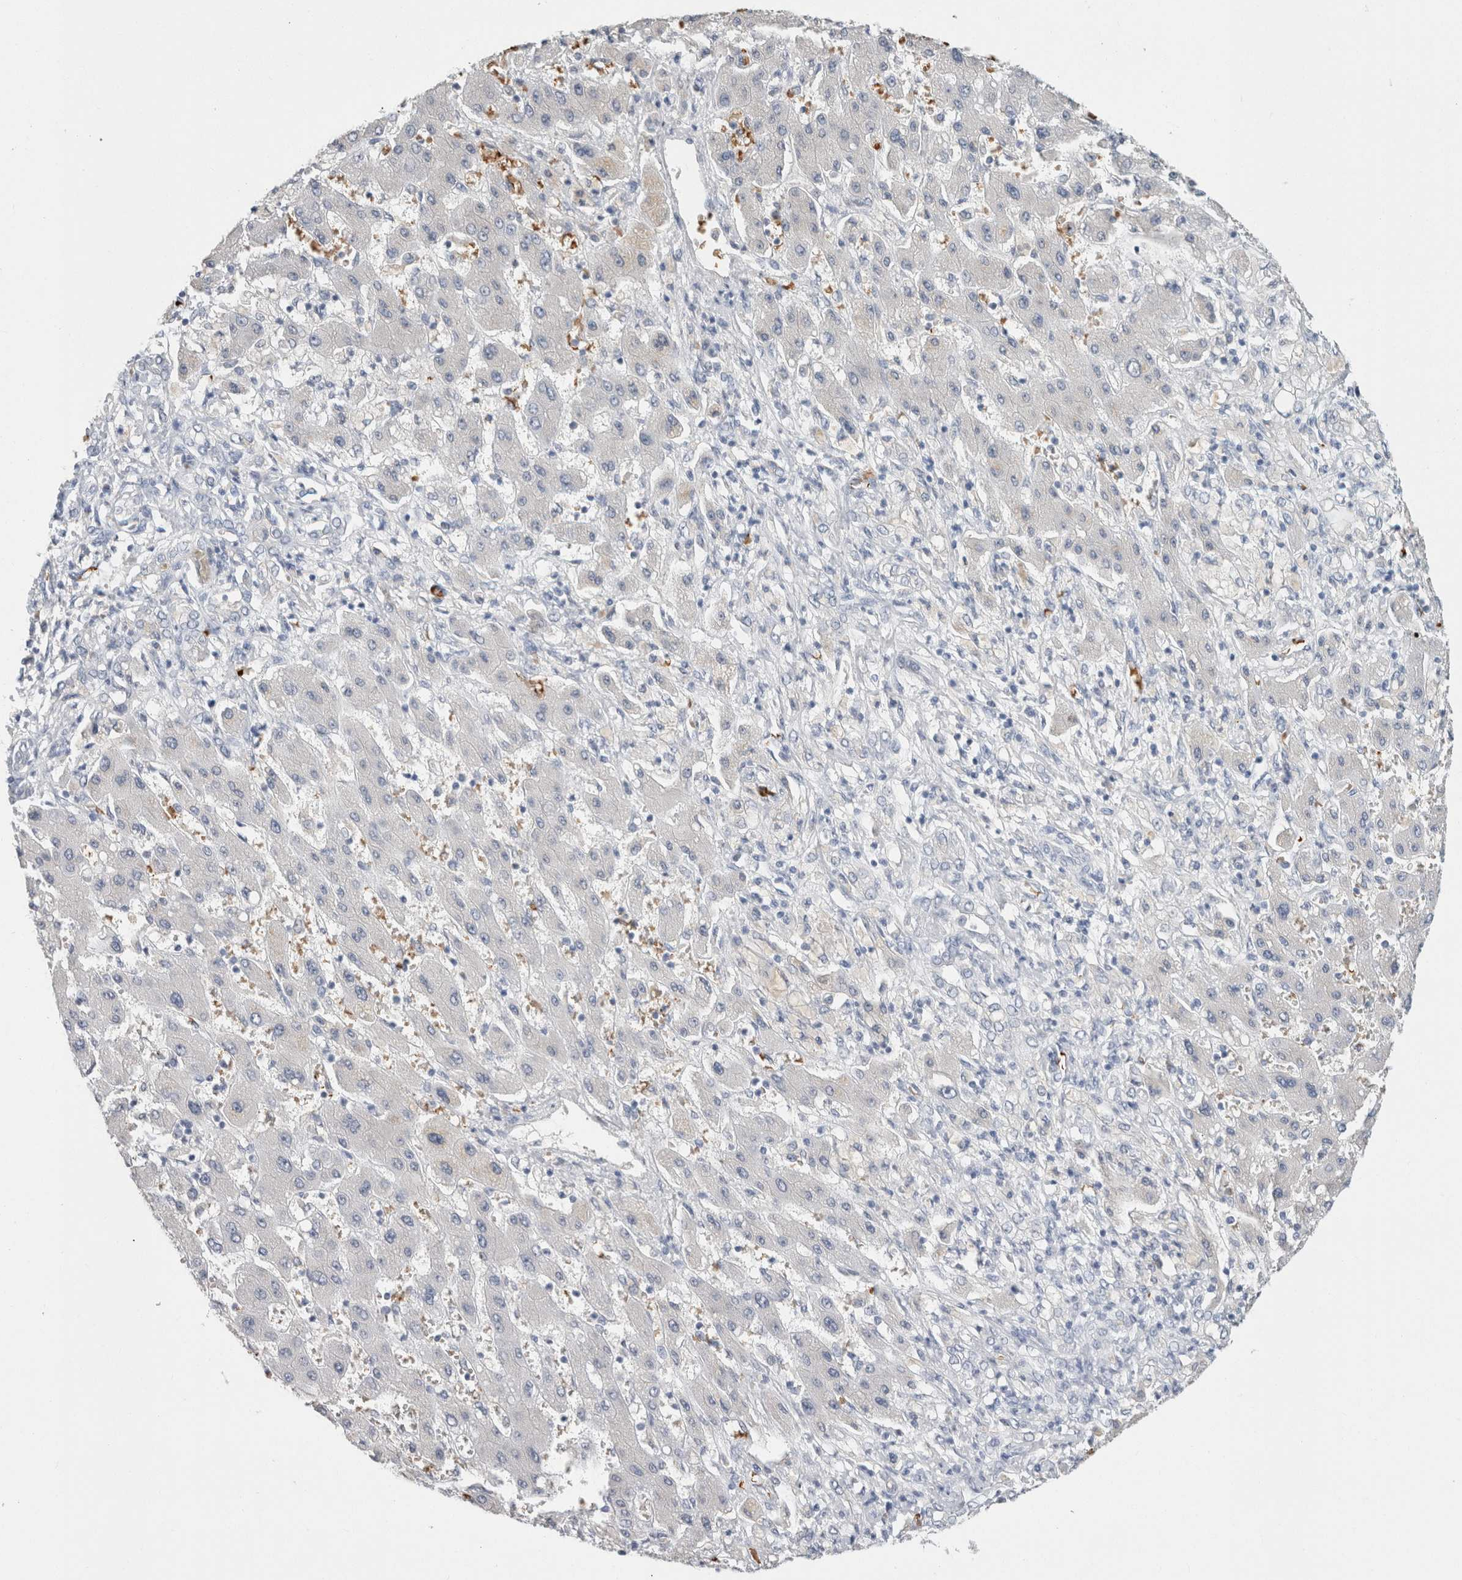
{"staining": {"intensity": "negative", "quantity": "none", "location": "none"}, "tissue": "liver cancer", "cell_type": "Tumor cells", "image_type": "cancer", "snomed": [{"axis": "morphology", "description": "Cholangiocarcinoma"}, {"axis": "topography", "description": "Liver"}], "caption": "This photomicrograph is of liver cholangiocarcinoma stained with IHC to label a protein in brown with the nuclei are counter-stained blue. There is no staining in tumor cells.", "gene": "CA1", "patient": {"sex": "male", "age": 50}}